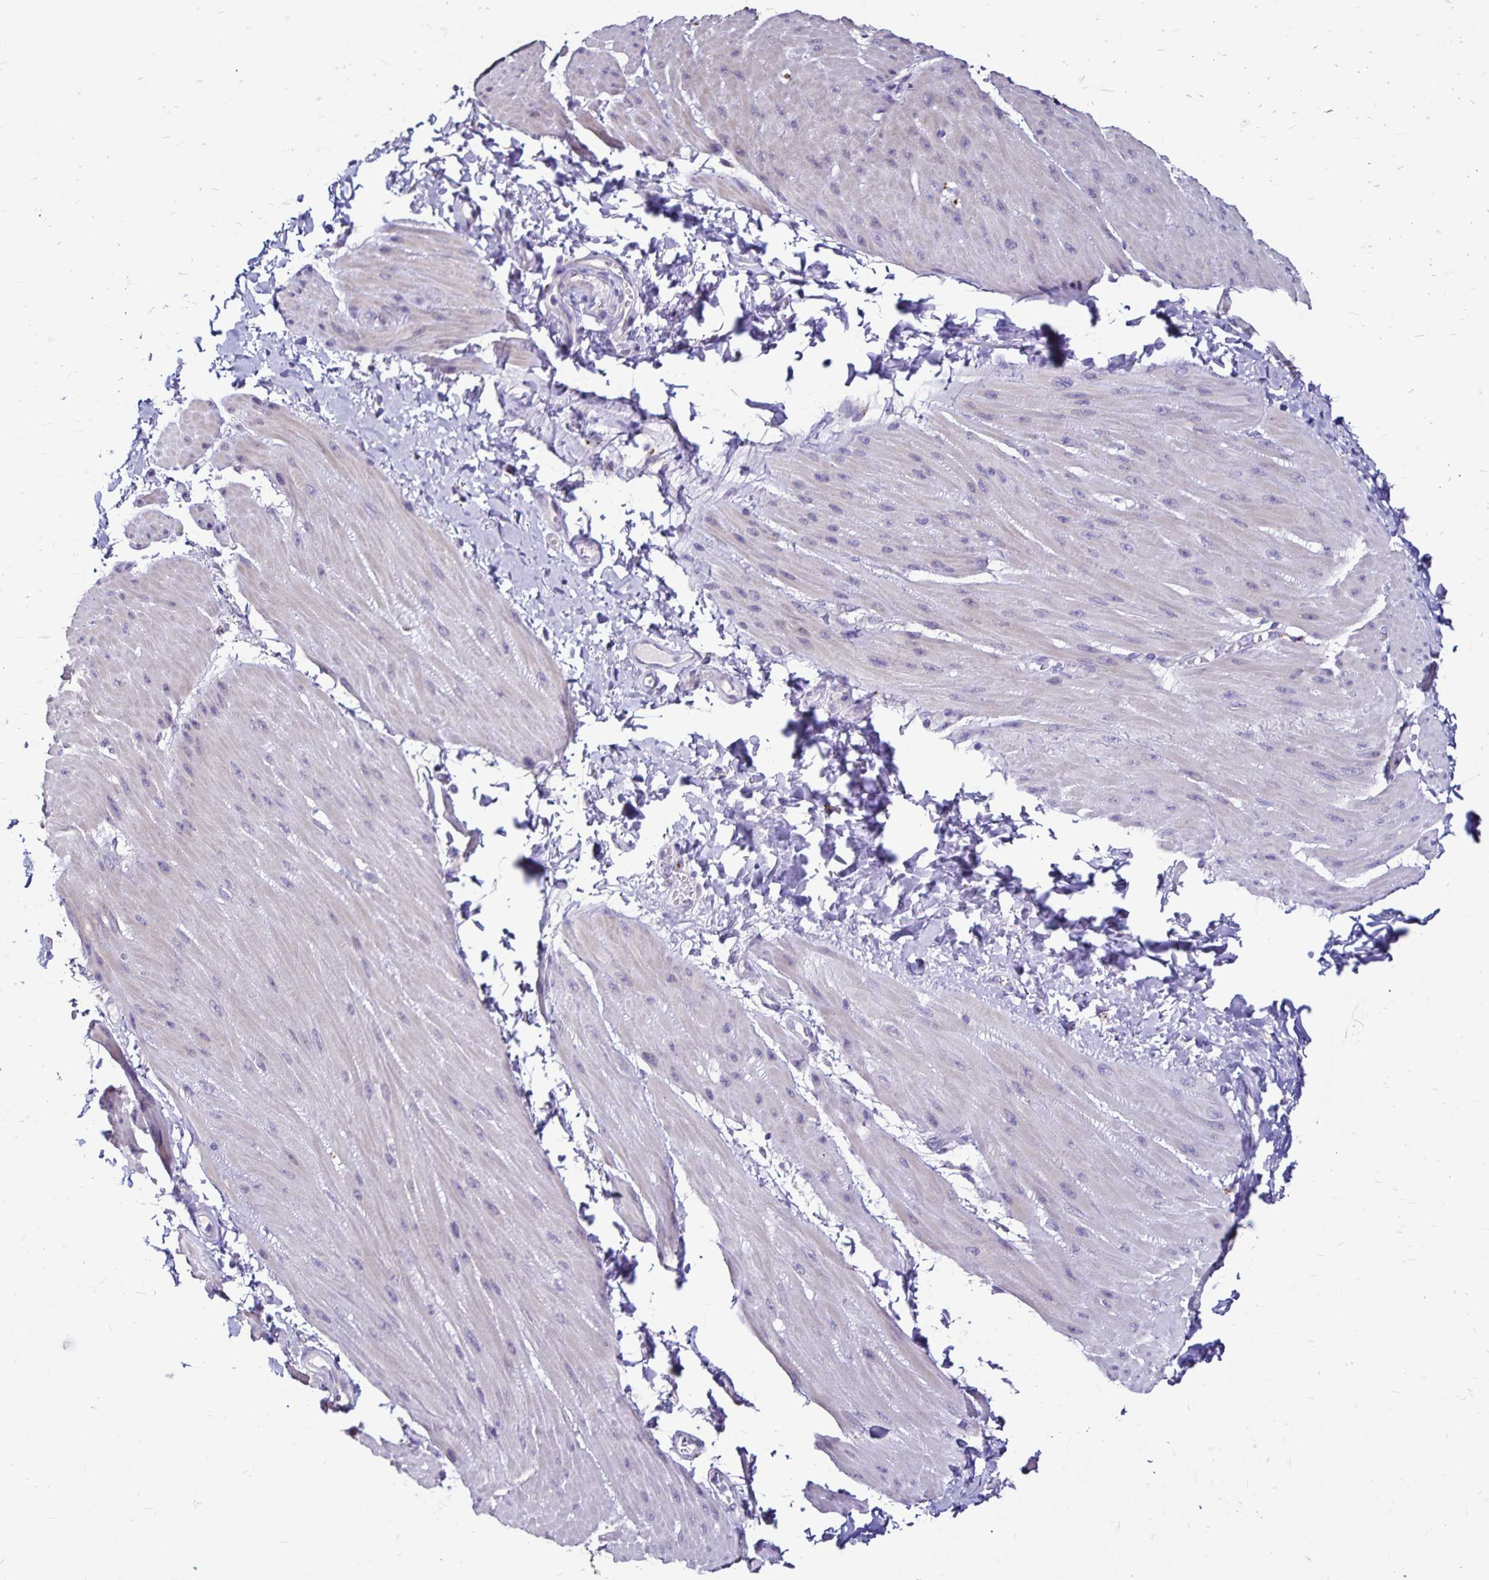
{"staining": {"intensity": "negative", "quantity": "none", "location": "none"}, "tissue": "adipose tissue", "cell_type": "Adipocytes", "image_type": "normal", "snomed": [{"axis": "morphology", "description": "Normal tissue, NOS"}, {"axis": "topography", "description": "Urinary bladder"}, {"axis": "topography", "description": "Peripheral nerve tissue"}], "caption": "High power microscopy photomicrograph of an immunohistochemistry photomicrograph of normal adipose tissue, revealing no significant staining in adipocytes.", "gene": "EVPL", "patient": {"sex": "female", "age": 60}}